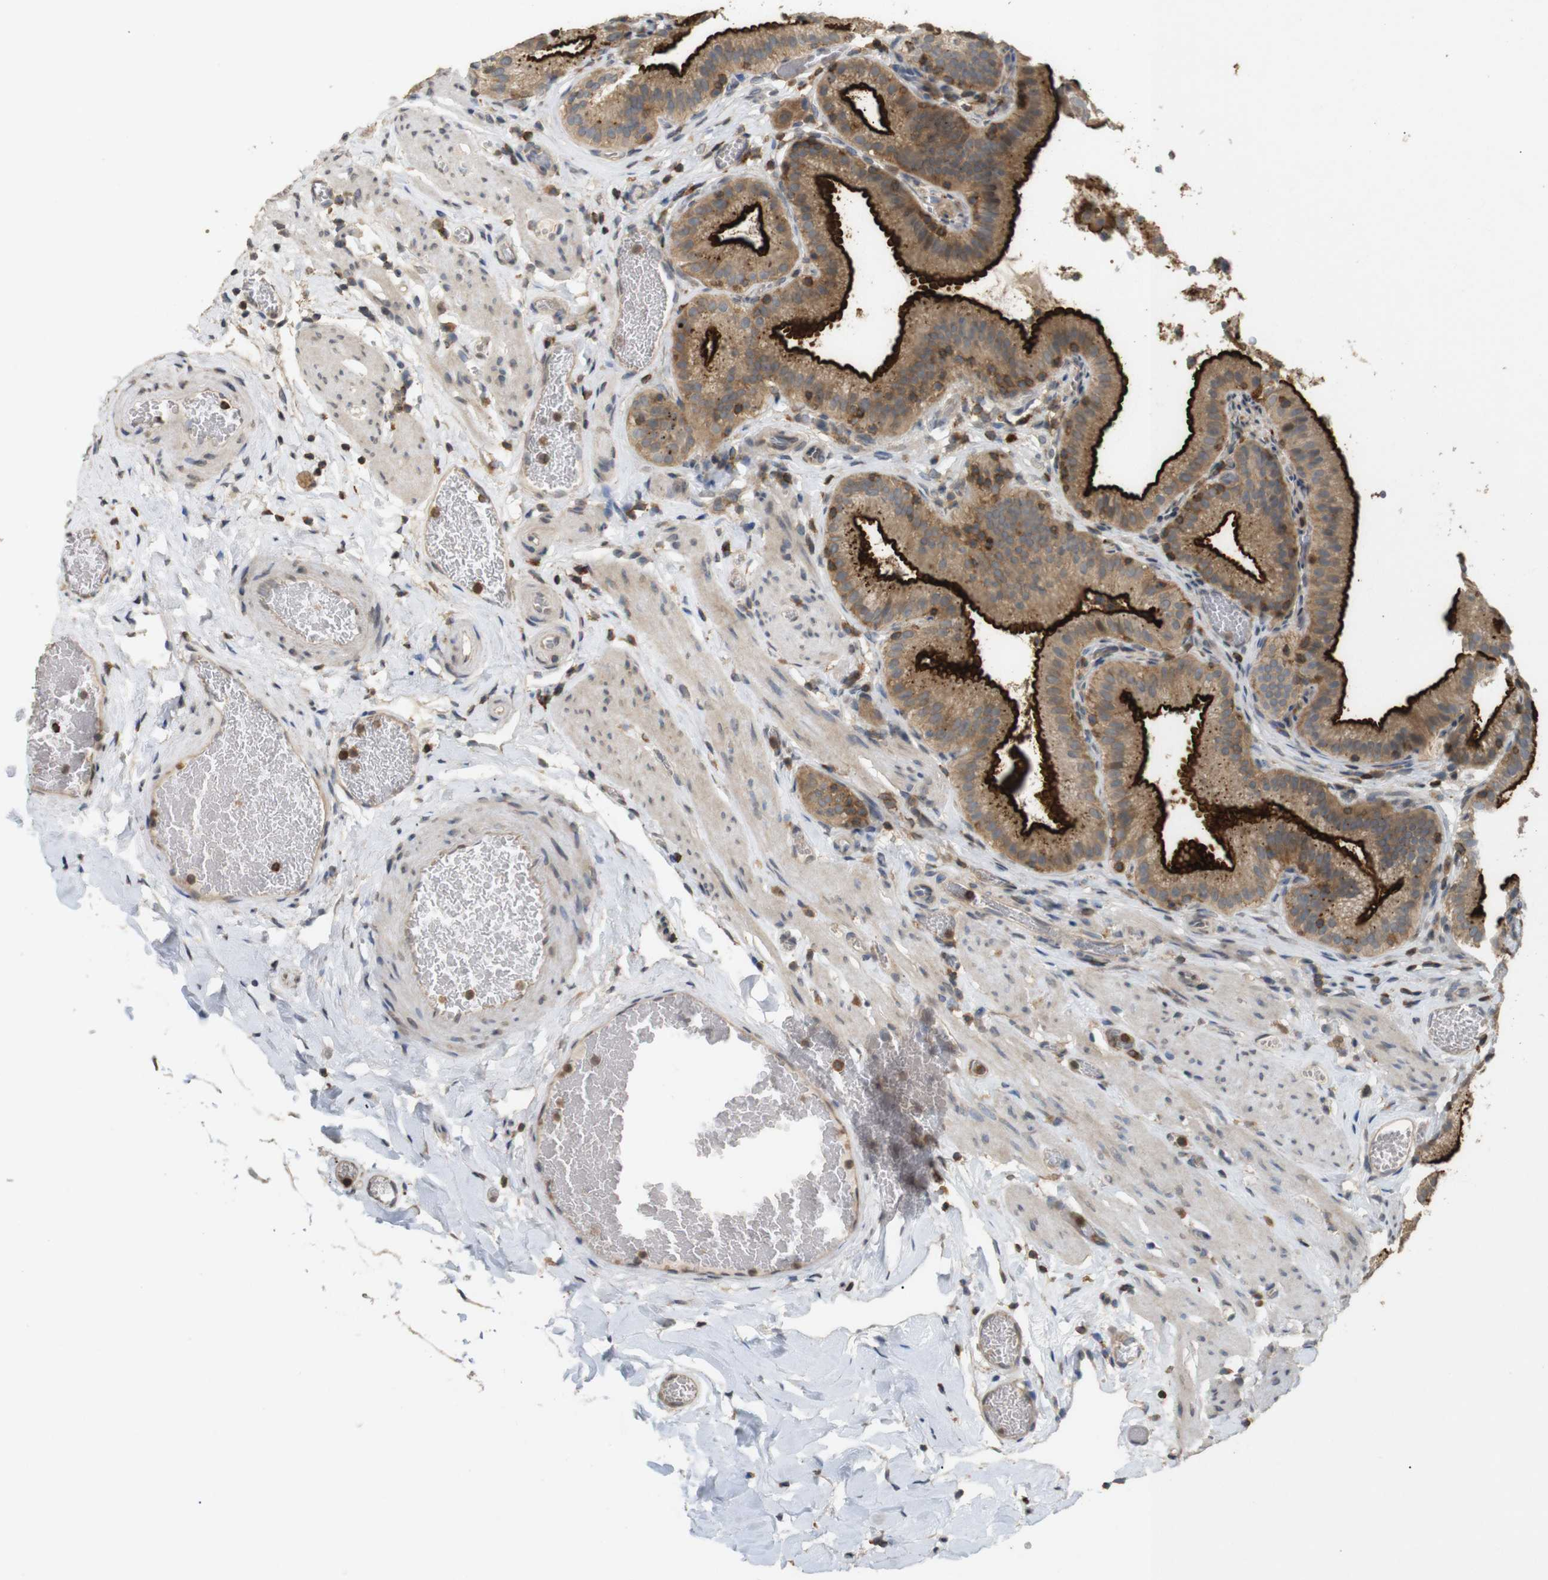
{"staining": {"intensity": "strong", "quantity": ">75%", "location": "cytoplasmic/membranous"}, "tissue": "gallbladder", "cell_type": "Glandular cells", "image_type": "normal", "snomed": [{"axis": "morphology", "description": "Normal tissue, NOS"}, {"axis": "topography", "description": "Gallbladder"}], "caption": "Brown immunohistochemical staining in normal human gallbladder exhibits strong cytoplasmic/membranous positivity in approximately >75% of glandular cells. The staining was performed using DAB, with brown indicating positive protein expression. Nuclei are stained blue with hematoxylin.", "gene": "KSR1", "patient": {"sex": "male", "age": 54}}